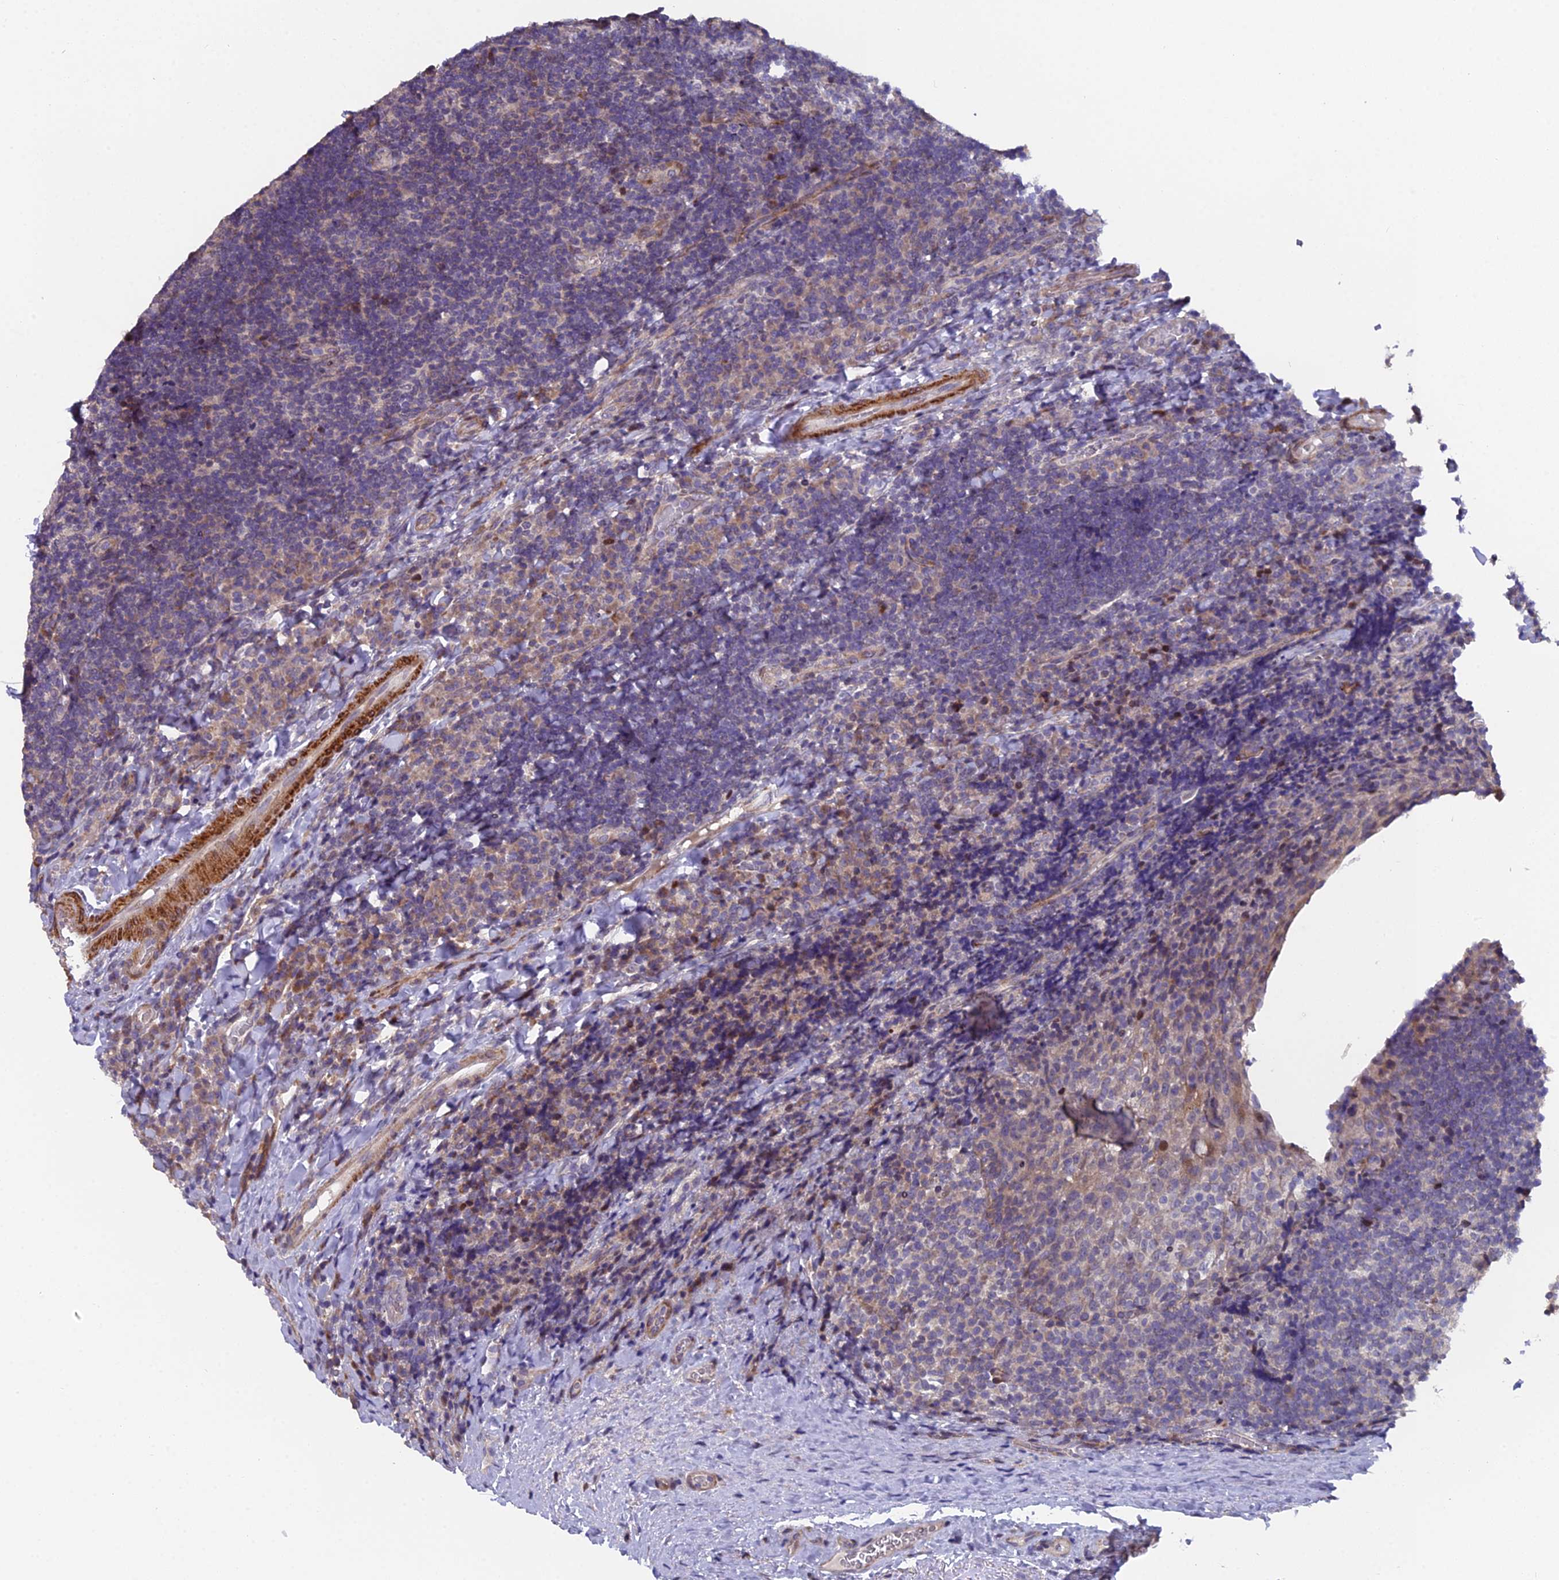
{"staining": {"intensity": "negative", "quantity": "none", "location": "none"}, "tissue": "tonsil", "cell_type": "Germinal center cells", "image_type": "normal", "snomed": [{"axis": "morphology", "description": "Normal tissue, NOS"}, {"axis": "topography", "description": "Tonsil"}], "caption": "This micrograph is of benign tonsil stained with IHC to label a protein in brown with the nuclei are counter-stained blue. There is no staining in germinal center cells. The staining was performed using DAB (3,3'-diaminobenzidine) to visualize the protein expression in brown, while the nuclei were stained in blue with hematoxylin (Magnification: 20x).", "gene": "RAB28", "patient": {"sex": "male", "age": 17}}